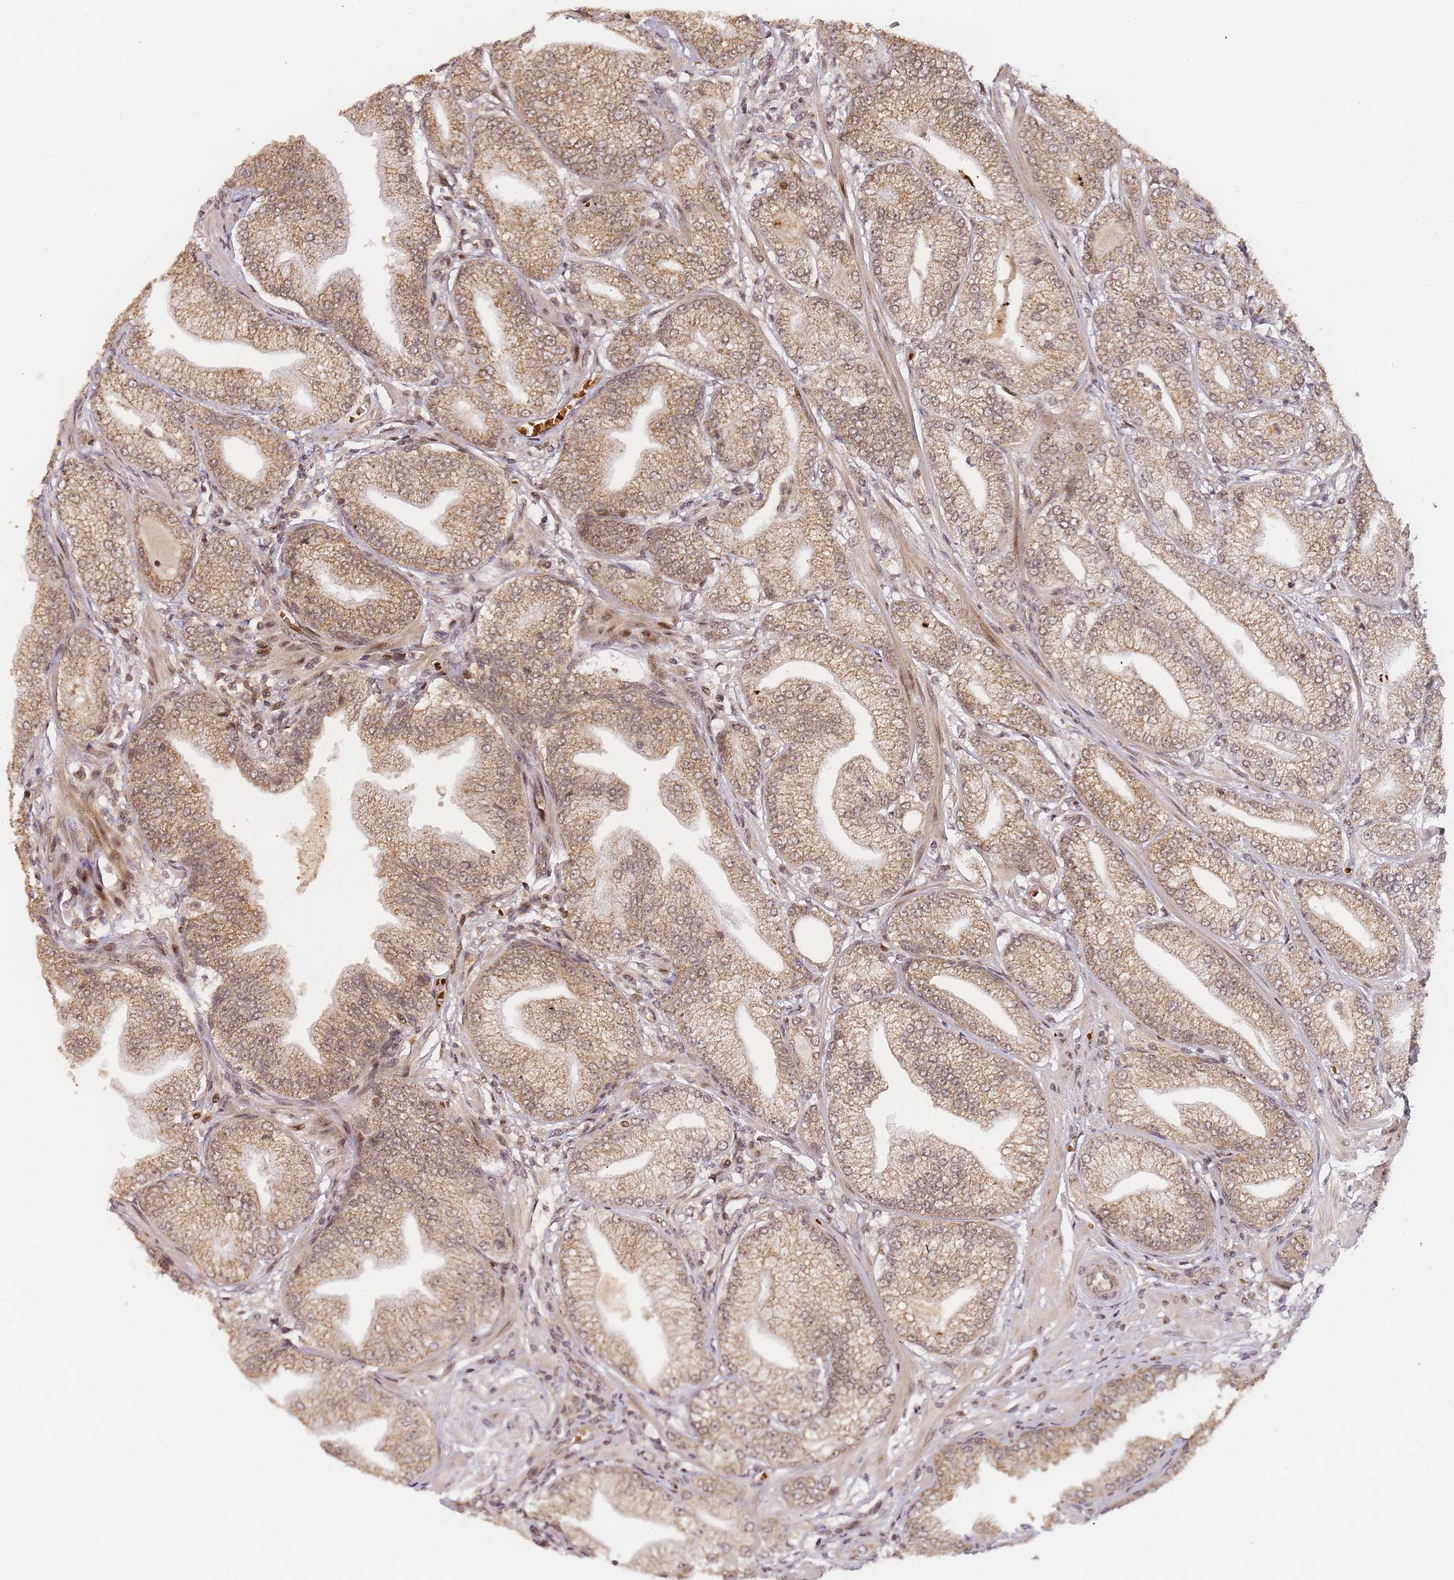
{"staining": {"intensity": "moderate", "quantity": ">75%", "location": "cytoplasmic/membranous,nuclear"}, "tissue": "prostate cancer", "cell_type": "Tumor cells", "image_type": "cancer", "snomed": [{"axis": "morphology", "description": "Adenocarcinoma, Low grade"}, {"axis": "topography", "description": "Prostate"}], "caption": "Adenocarcinoma (low-grade) (prostate) tissue displays moderate cytoplasmic/membranous and nuclear staining in about >75% of tumor cells, visualized by immunohistochemistry.", "gene": "ZNF497", "patient": {"sex": "male", "age": 55}}